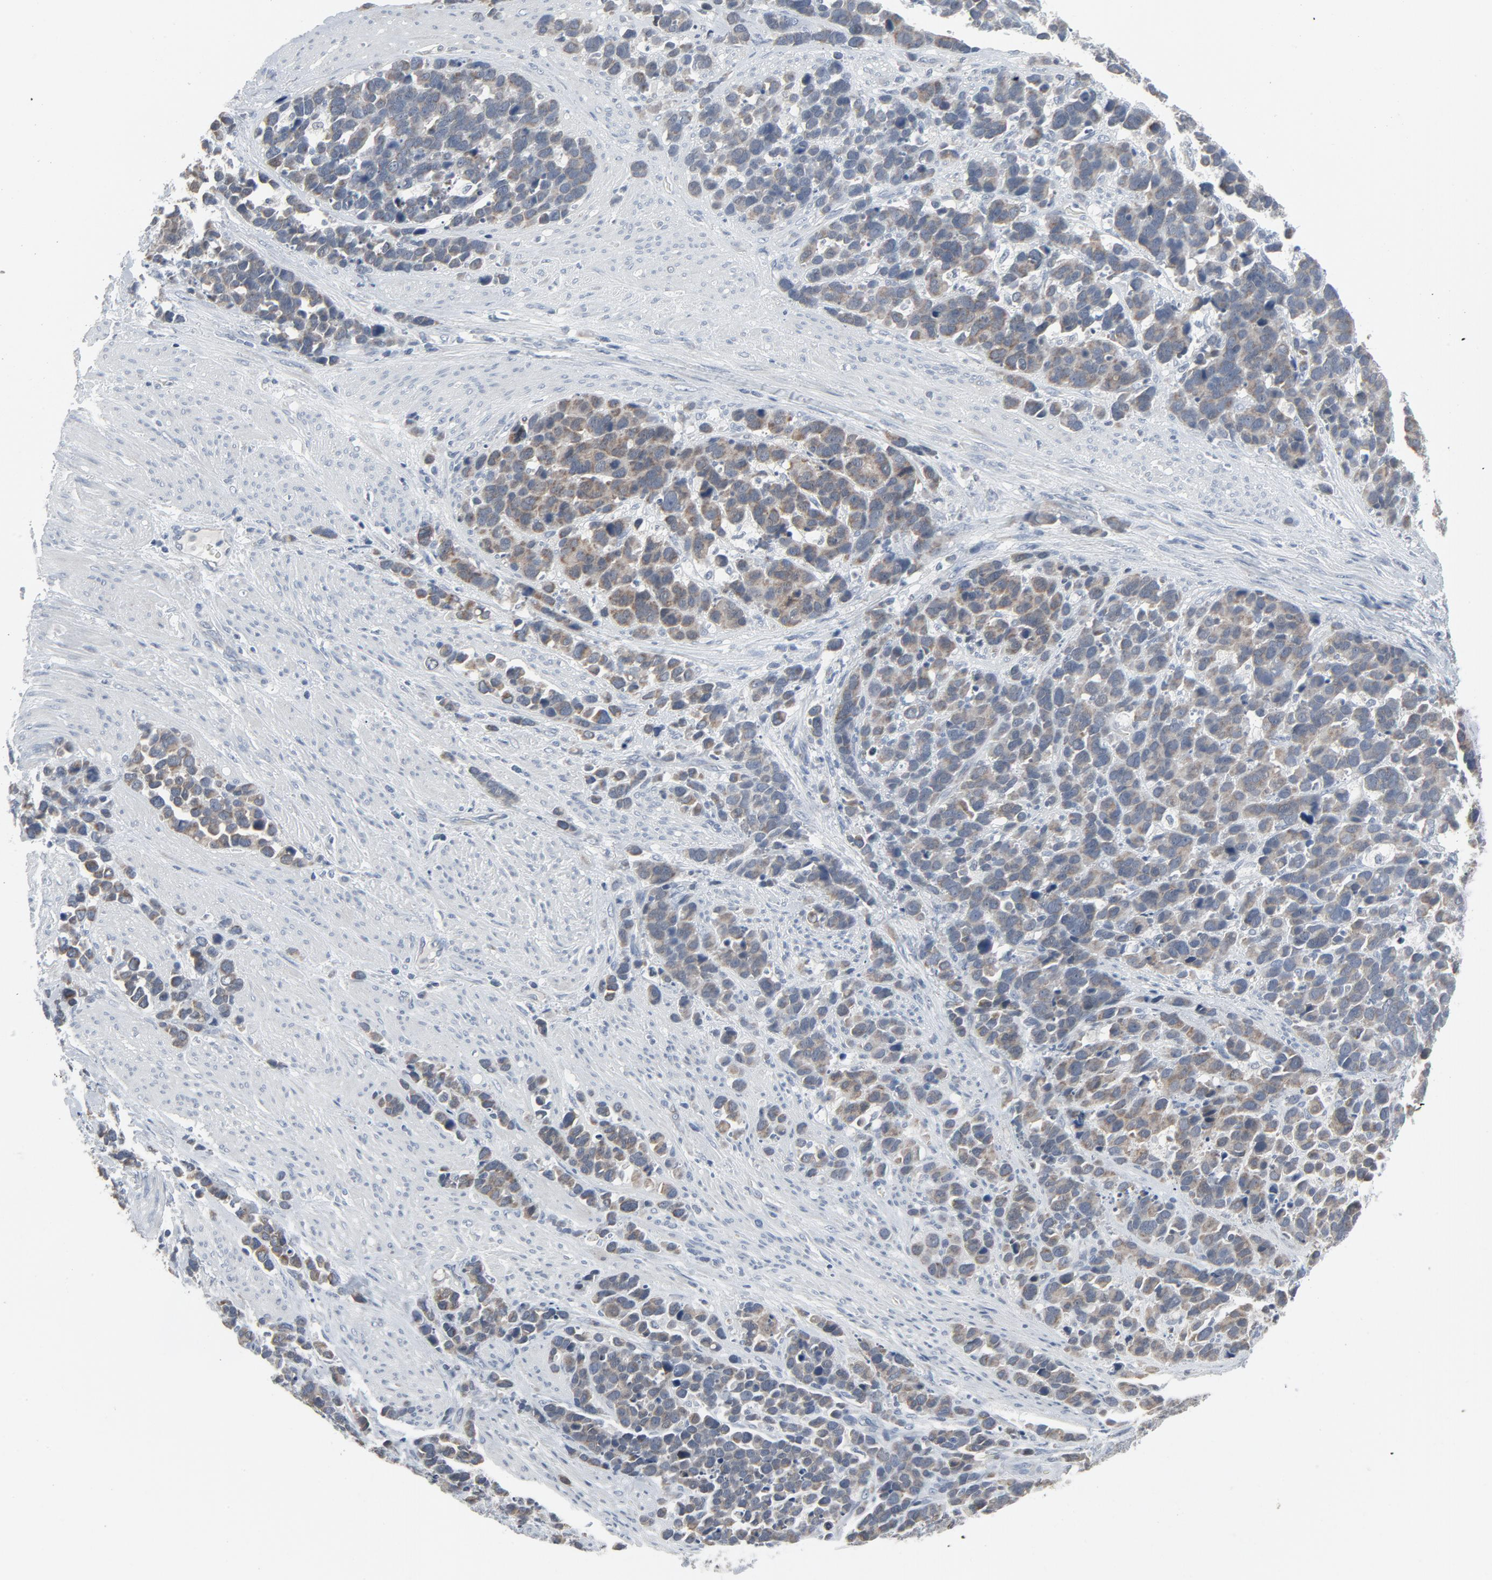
{"staining": {"intensity": "weak", "quantity": "25%-75%", "location": "cytoplasmic/membranous"}, "tissue": "stomach cancer", "cell_type": "Tumor cells", "image_type": "cancer", "snomed": [{"axis": "morphology", "description": "Adenocarcinoma, NOS"}, {"axis": "topography", "description": "Stomach, upper"}], "caption": "Tumor cells exhibit low levels of weak cytoplasmic/membranous staining in about 25%-75% of cells in stomach cancer.", "gene": "GPX2", "patient": {"sex": "male", "age": 71}}